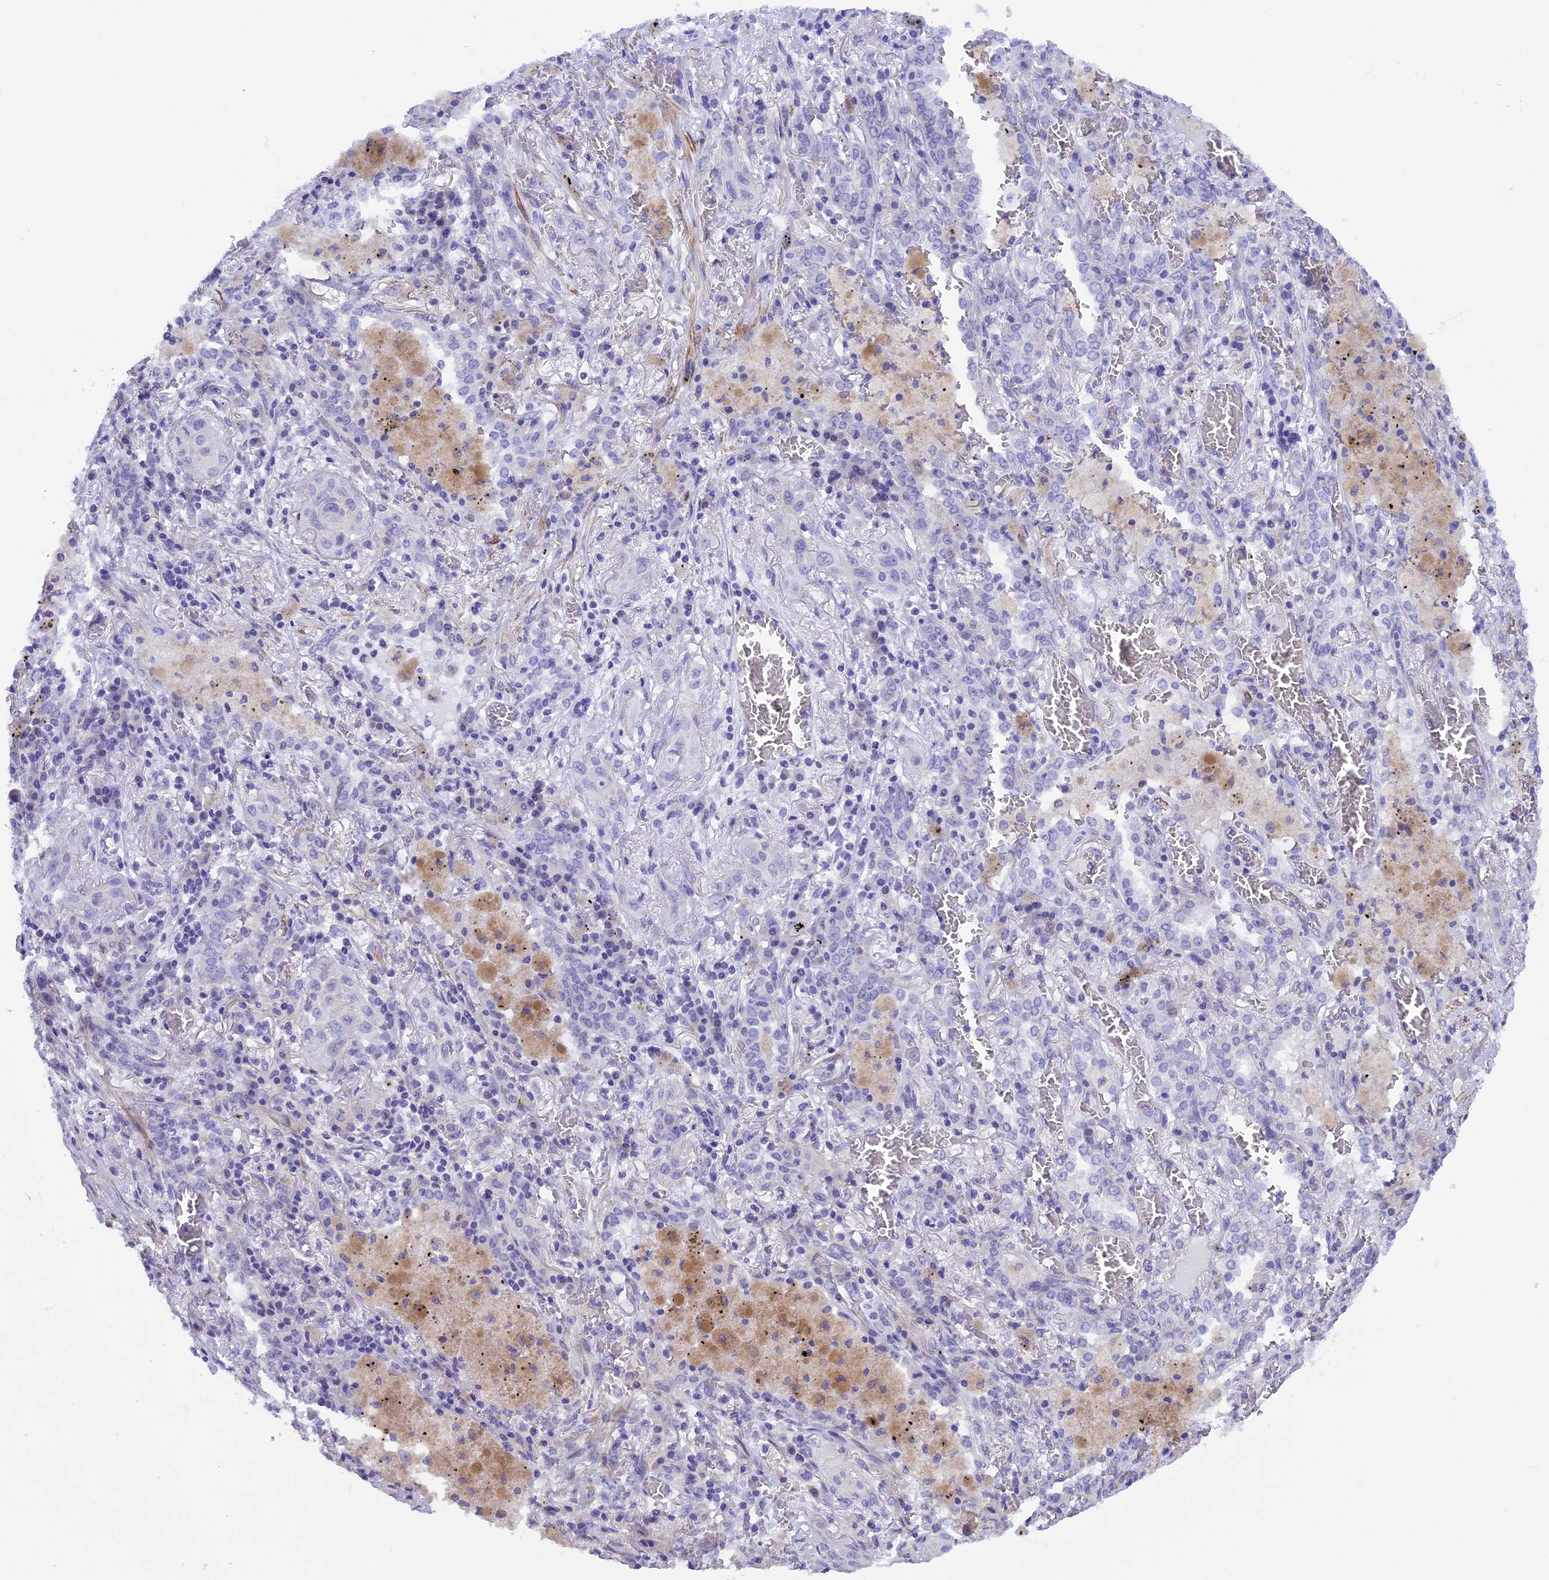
{"staining": {"intensity": "negative", "quantity": "none", "location": "none"}, "tissue": "lung cancer", "cell_type": "Tumor cells", "image_type": "cancer", "snomed": [{"axis": "morphology", "description": "Squamous cell carcinoma, NOS"}, {"axis": "topography", "description": "Lung"}], "caption": "Micrograph shows no significant protein positivity in tumor cells of lung cancer.", "gene": "IGSF6", "patient": {"sex": "female", "age": 47}}